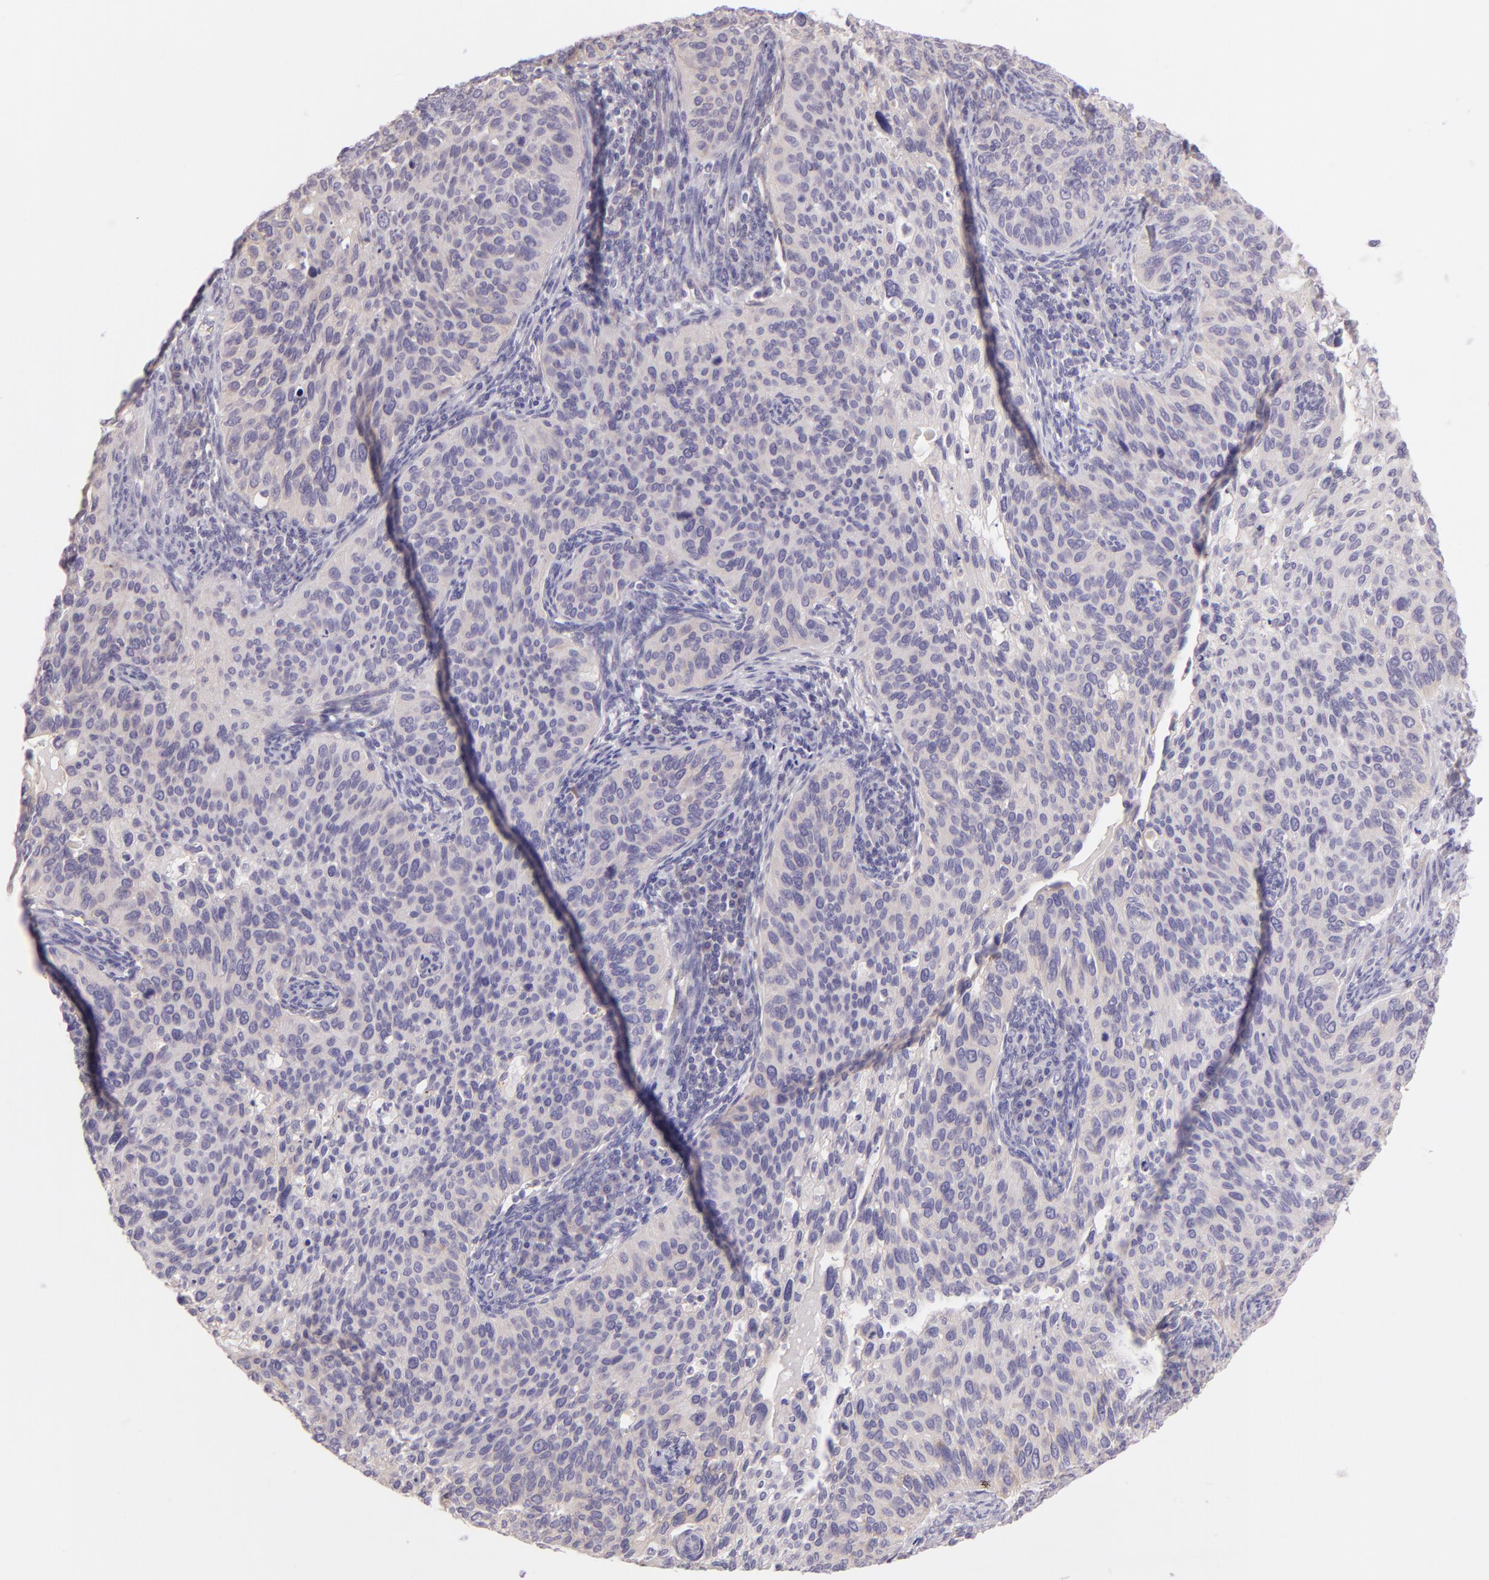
{"staining": {"intensity": "negative", "quantity": "none", "location": "none"}, "tissue": "cervical cancer", "cell_type": "Tumor cells", "image_type": "cancer", "snomed": [{"axis": "morphology", "description": "Adenocarcinoma, NOS"}, {"axis": "topography", "description": "Cervix"}], "caption": "An image of adenocarcinoma (cervical) stained for a protein shows no brown staining in tumor cells.", "gene": "ZC3H7B", "patient": {"sex": "female", "age": 29}}